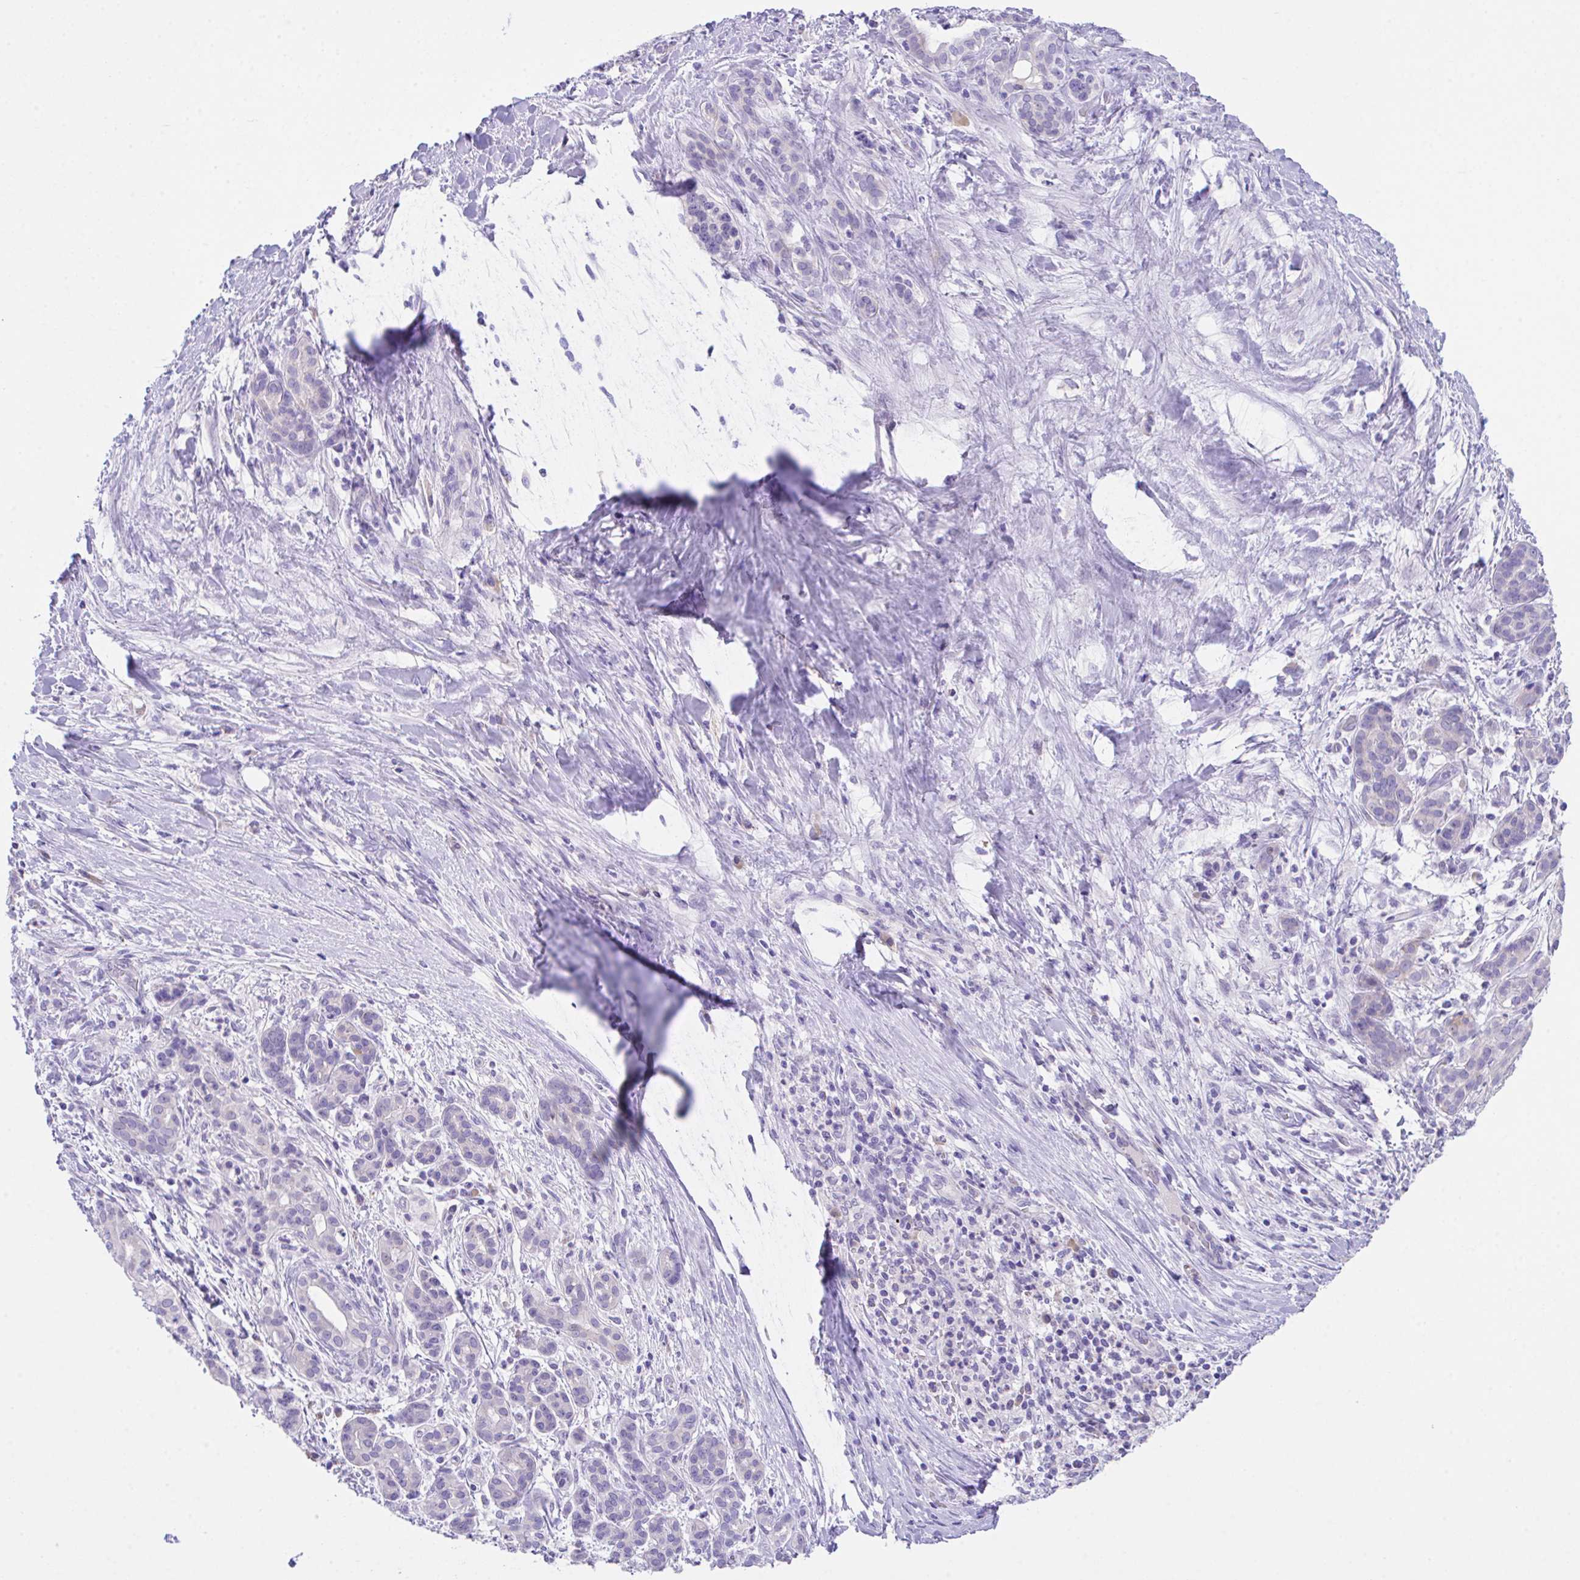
{"staining": {"intensity": "negative", "quantity": "none", "location": "none"}, "tissue": "pancreatic cancer", "cell_type": "Tumor cells", "image_type": "cancer", "snomed": [{"axis": "morphology", "description": "Adenocarcinoma, NOS"}, {"axis": "topography", "description": "Pancreas"}], "caption": "This is a photomicrograph of immunohistochemistry staining of pancreatic cancer (adenocarcinoma), which shows no staining in tumor cells. (Immunohistochemistry, brightfield microscopy, high magnification).", "gene": "HOXB4", "patient": {"sex": "male", "age": 58}}